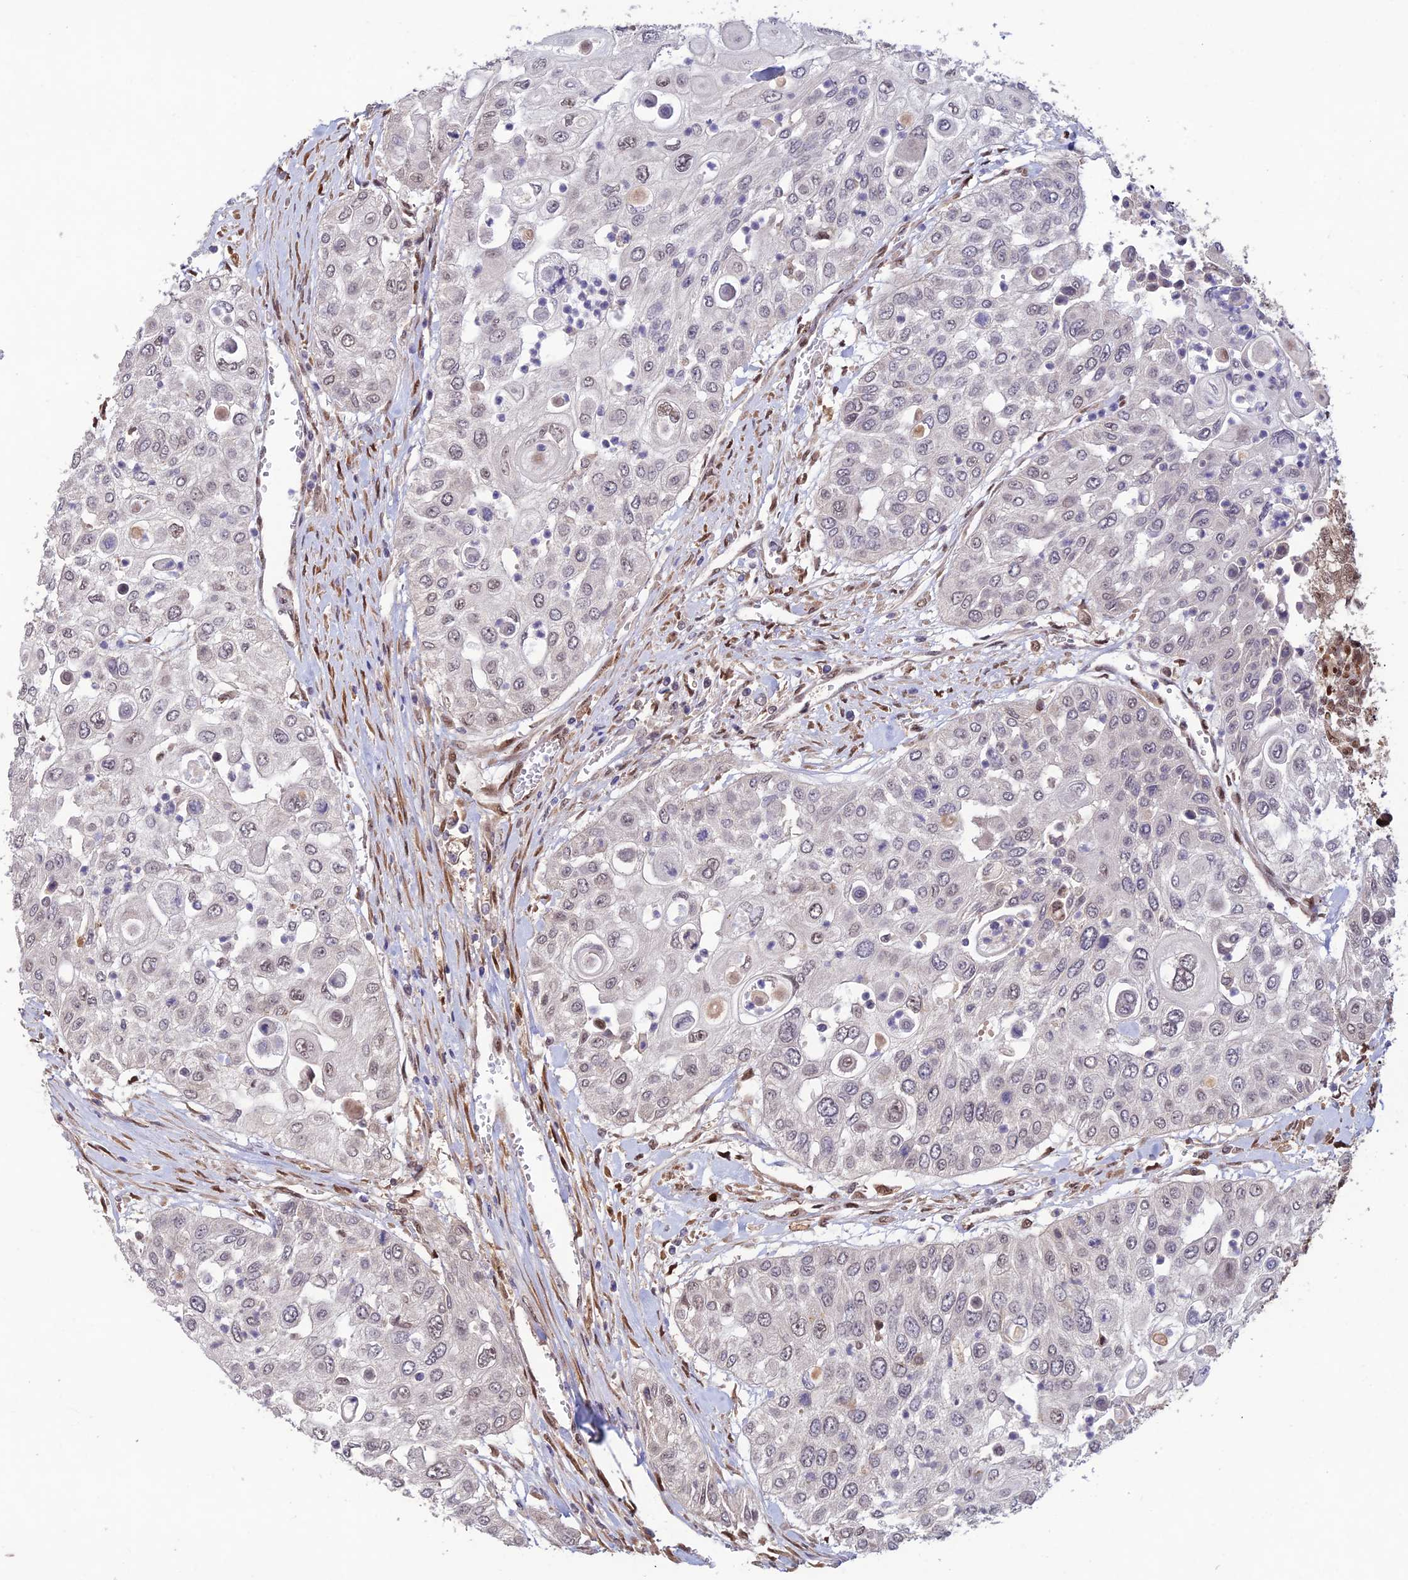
{"staining": {"intensity": "negative", "quantity": "none", "location": "none"}, "tissue": "urothelial cancer", "cell_type": "Tumor cells", "image_type": "cancer", "snomed": [{"axis": "morphology", "description": "Urothelial carcinoma, High grade"}, {"axis": "topography", "description": "Urinary bladder"}], "caption": "Tumor cells show no significant expression in high-grade urothelial carcinoma.", "gene": "ZNF565", "patient": {"sex": "female", "age": 79}}